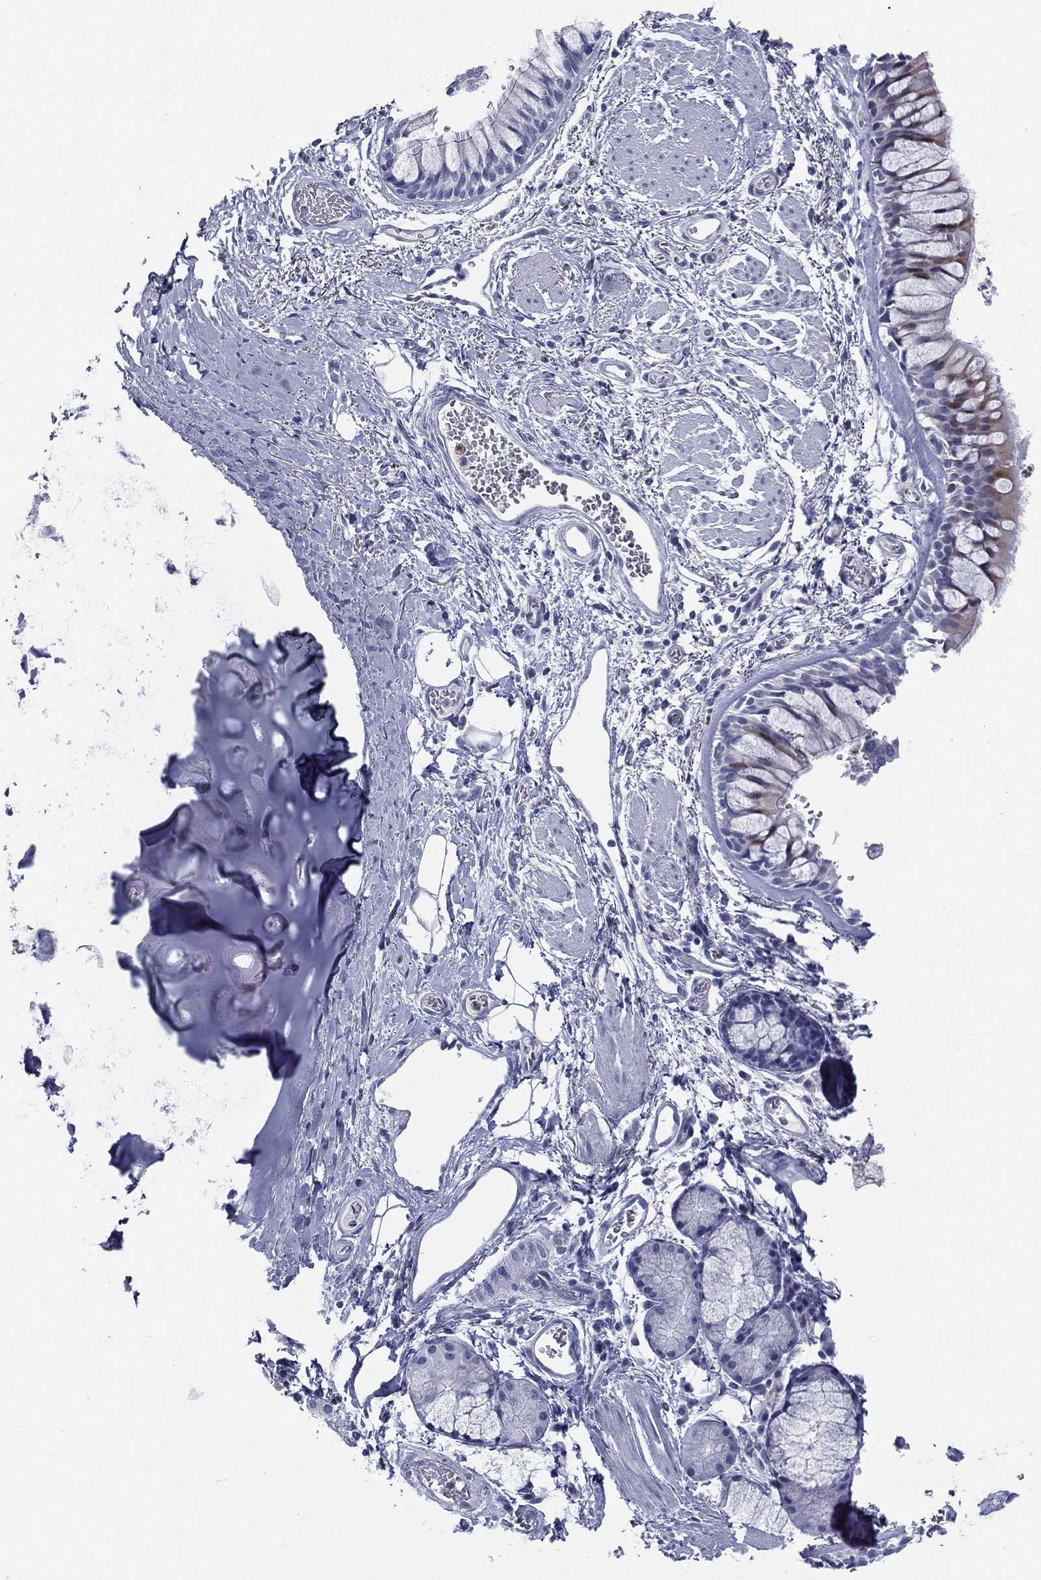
{"staining": {"intensity": "negative", "quantity": "none", "location": "none"}, "tissue": "bronchus", "cell_type": "Respiratory epithelial cells", "image_type": "normal", "snomed": [{"axis": "morphology", "description": "Normal tissue, NOS"}, {"axis": "topography", "description": "Bronchus"}, {"axis": "topography", "description": "Lung"}], "caption": "Protein analysis of normal bronchus demonstrates no significant expression in respiratory epithelial cells. (DAB immunohistochemistry (IHC), high magnification).", "gene": "DEFB121", "patient": {"sex": "female", "age": 57}}